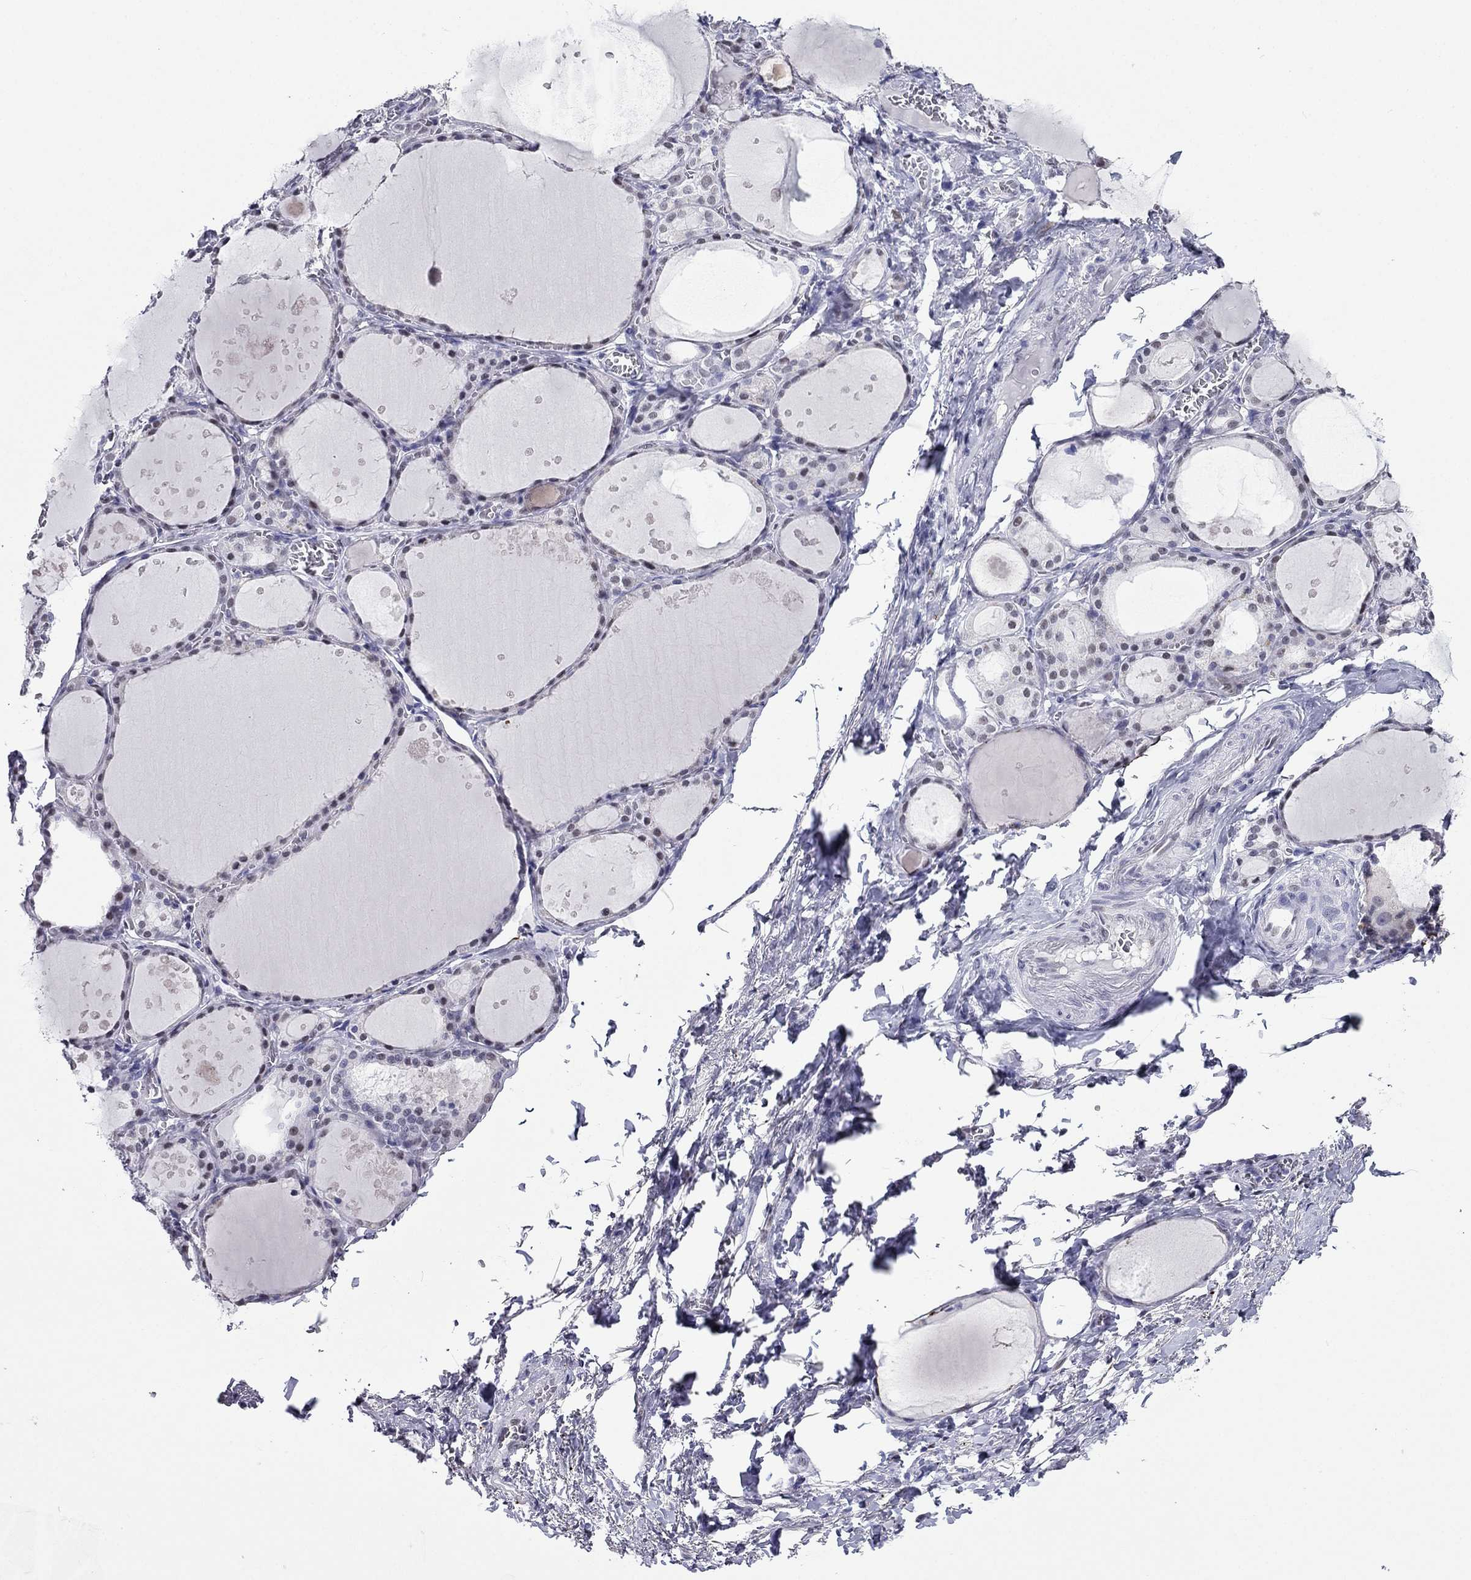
{"staining": {"intensity": "negative", "quantity": "none", "location": "none"}, "tissue": "thyroid gland", "cell_type": "Glandular cells", "image_type": "normal", "snomed": [{"axis": "morphology", "description": "Normal tissue, NOS"}, {"axis": "topography", "description": "Thyroid gland"}], "caption": "The immunohistochemistry histopathology image has no significant staining in glandular cells of thyroid gland. Brightfield microscopy of IHC stained with DAB (brown) and hematoxylin (blue), captured at high magnification.", "gene": "PPM1G", "patient": {"sex": "male", "age": 68}}